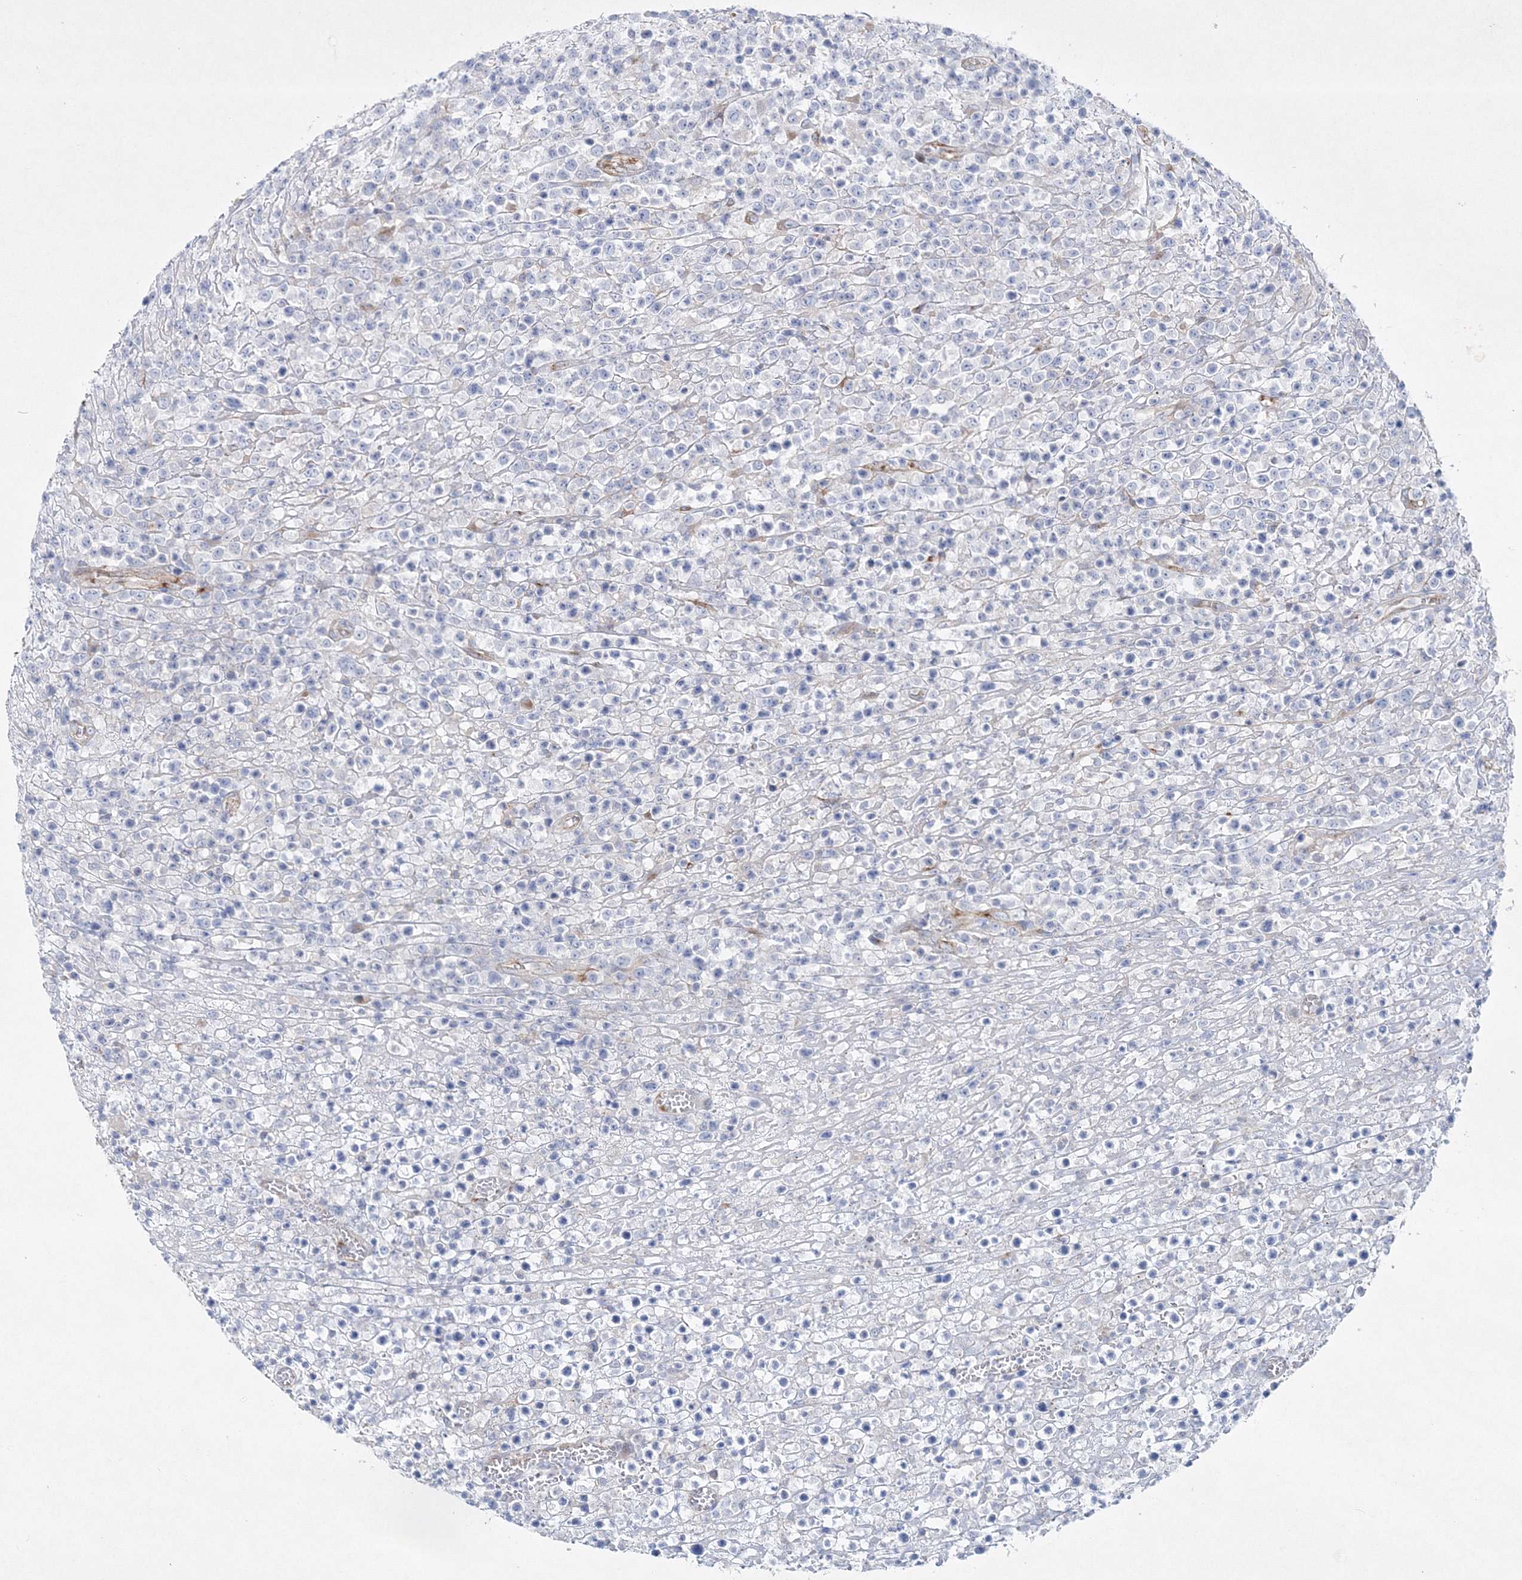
{"staining": {"intensity": "negative", "quantity": "none", "location": "none"}, "tissue": "lymphoma", "cell_type": "Tumor cells", "image_type": "cancer", "snomed": [{"axis": "morphology", "description": "Malignant lymphoma, non-Hodgkin's type, High grade"}, {"axis": "topography", "description": "Colon"}], "caption": "This is an immunohistochemistry image of malignant lymphoma, non-Hodgkin's type (high-grade). There is no expression in tumor cells.", "gene": "NAA40", "patient": {"sex": "female", "age": 53}}